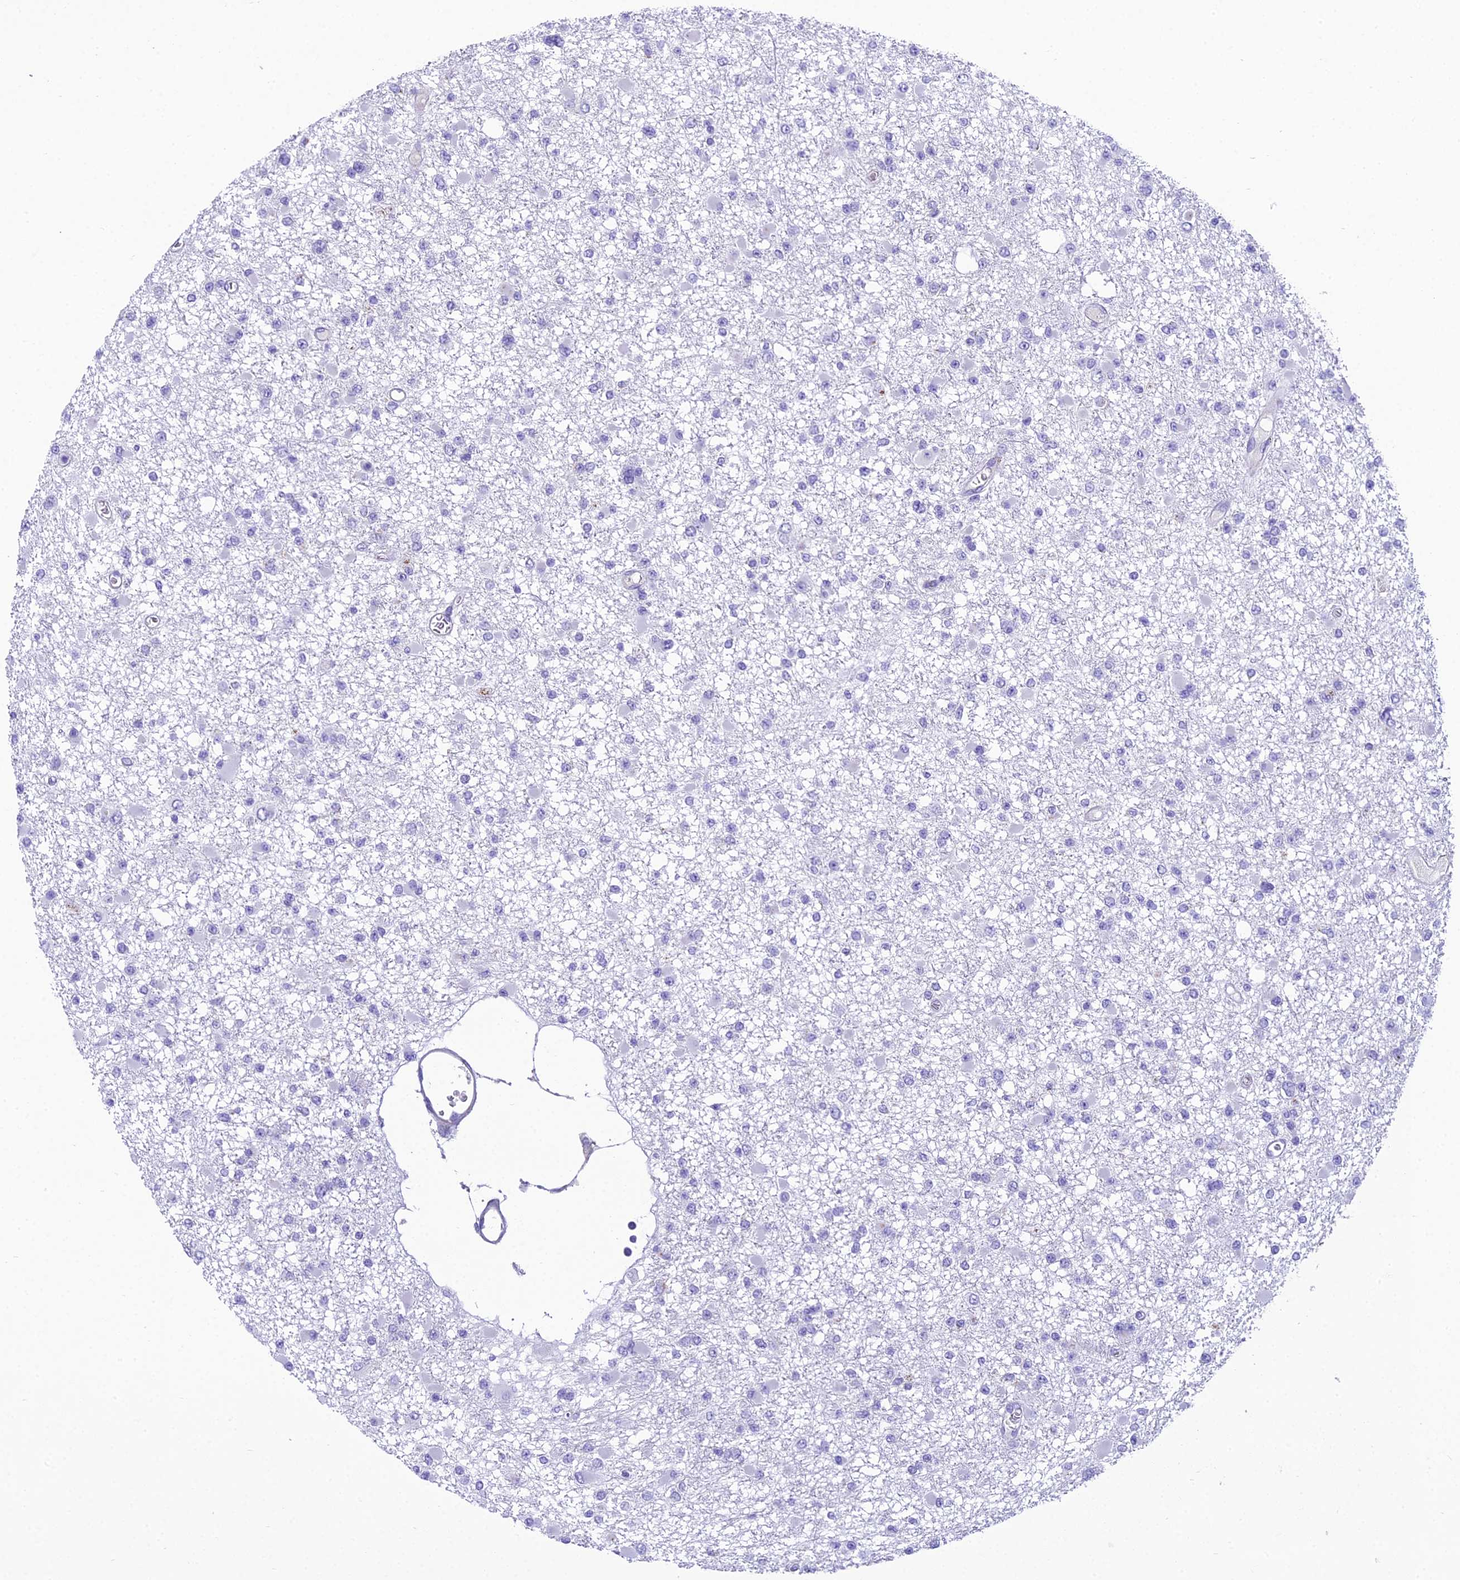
{"staining": {"intensity": "negative", "quantity": "none", "location": "none"}, "tissue": "glioma", "cell_type": "Tumor cells", "image_type": "cancer", "snomed": [{"axis": "morphology", "description": "Glioma, malignant, Low grade"}, {"axis": "topography", "description": "Brain"}], "caption": "Tumor cells show no significant protein positivity in glioma.", "gene": "GFRA1", "patient": {"sex": "female", "age": 22}}